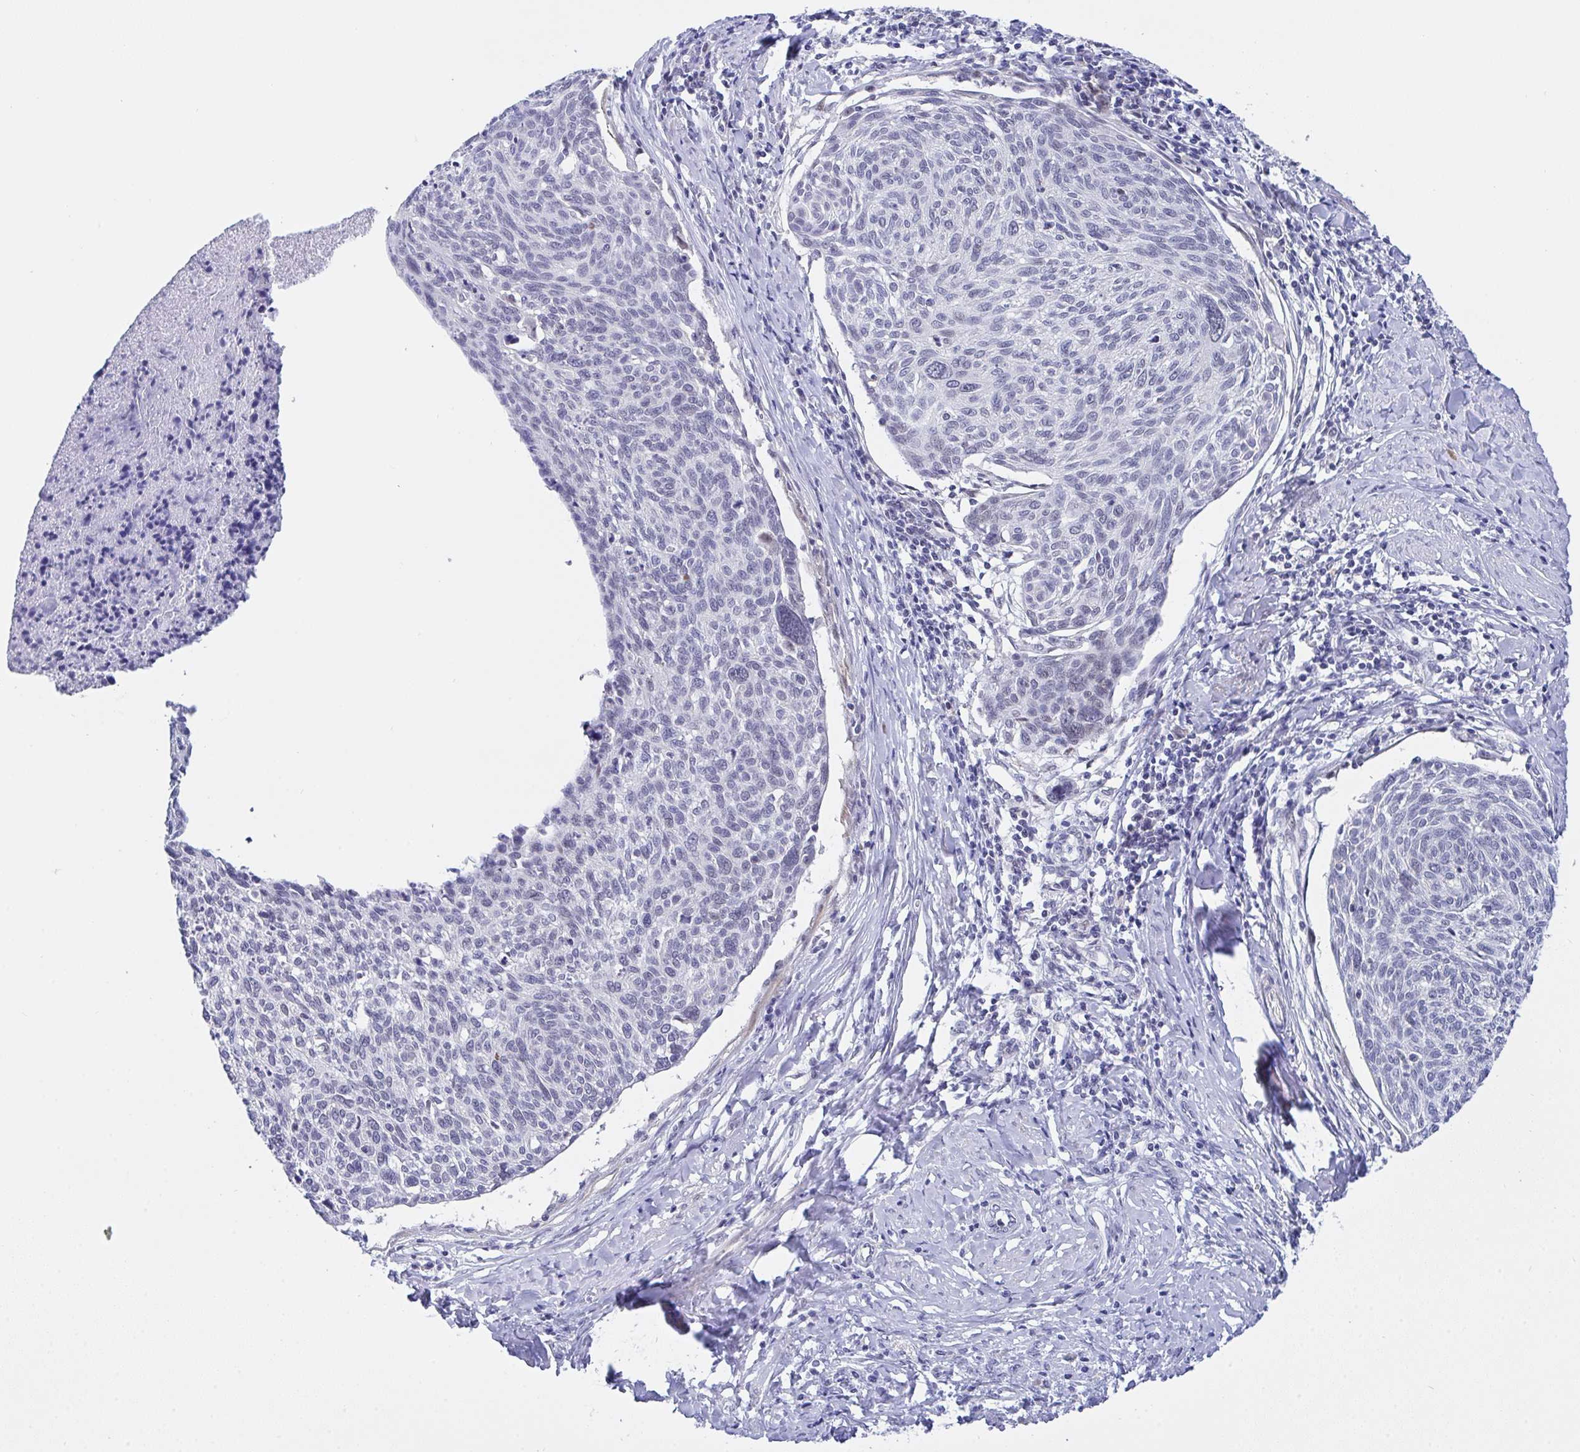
{"staining": {"intensity": "negative", "quantity": "none", "location": "none"}, "tissue": "cervical cancer", "cell_type": "Tumor cells", "image_type": "cancer", "snomed": [{"axis": "morphology", "description": "Squamous cell carcinoma, NOS"}, {"axis": "topography", "description": "Cervix"}], "caption": "The photomicrograph shows no significant expression in tumor cells of cervical squamous cell carcinoma.", "gene": "FBXL22", "patient": {"sex": "female", "age": 49}}